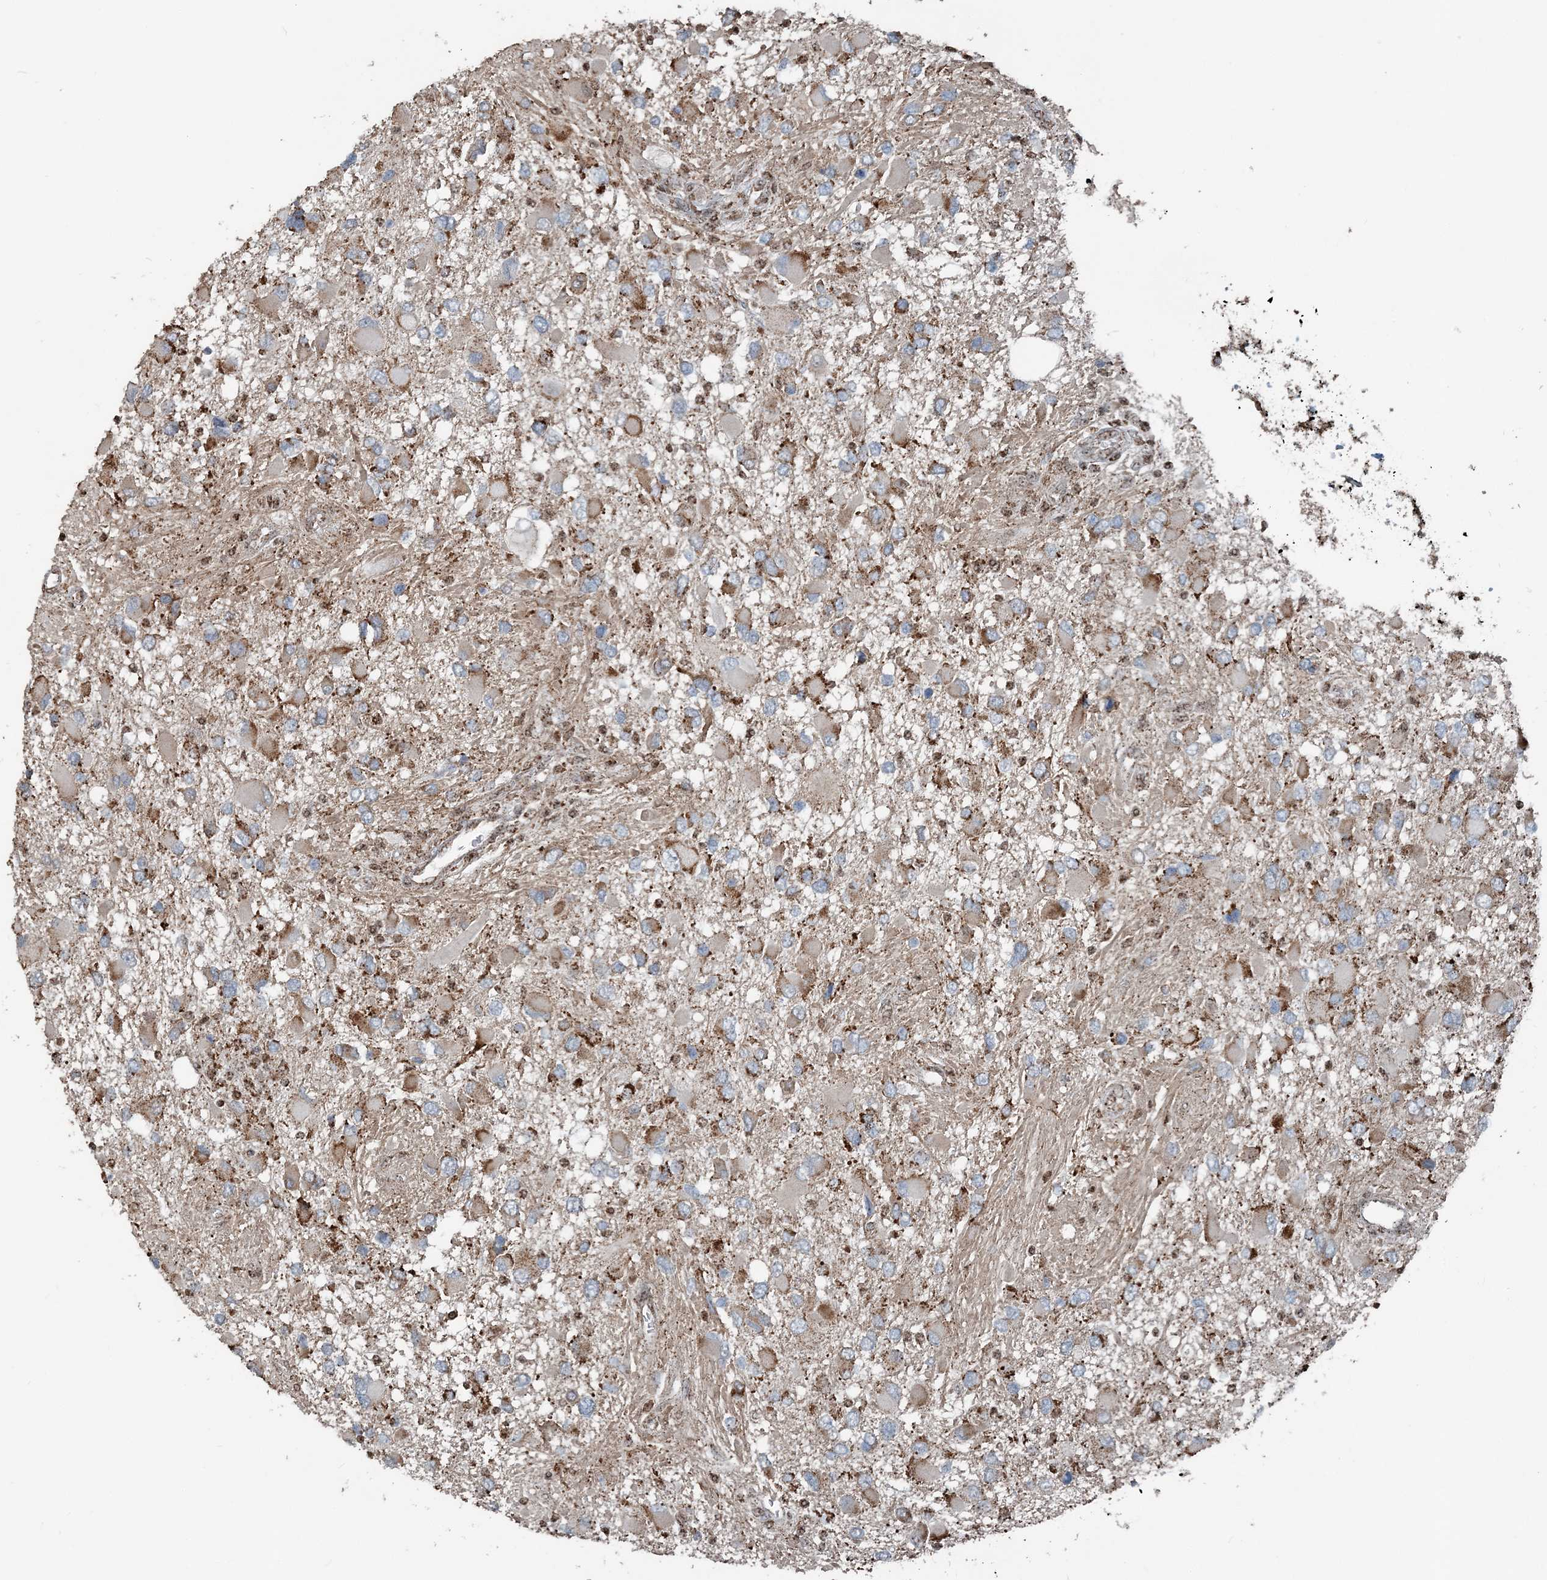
{"staining": {"intensity": "moderate", "quantity": ">75%", "location": "cytoplasmic/membranous"}, "tissue": "glioma", "cell_type": "Tumor cells", "image_type": "cancer", "snomed": [{"axis": "morphology", "description": "Glioma, malignant, High grade"}, {"axis": "topography", "description": "Brain"}], "caption": "The micrograph exhibits immunohistochemical staining of malignant glioma (high-grade). There is moderate cytoplasmic/membranous positivity is identified in approximately >75% of tumor cells. (DAB IHC with brightfield microscopy, high magnification).", "gene": "SUCLG1", "patient": {"sex": "male", "age": 53}}